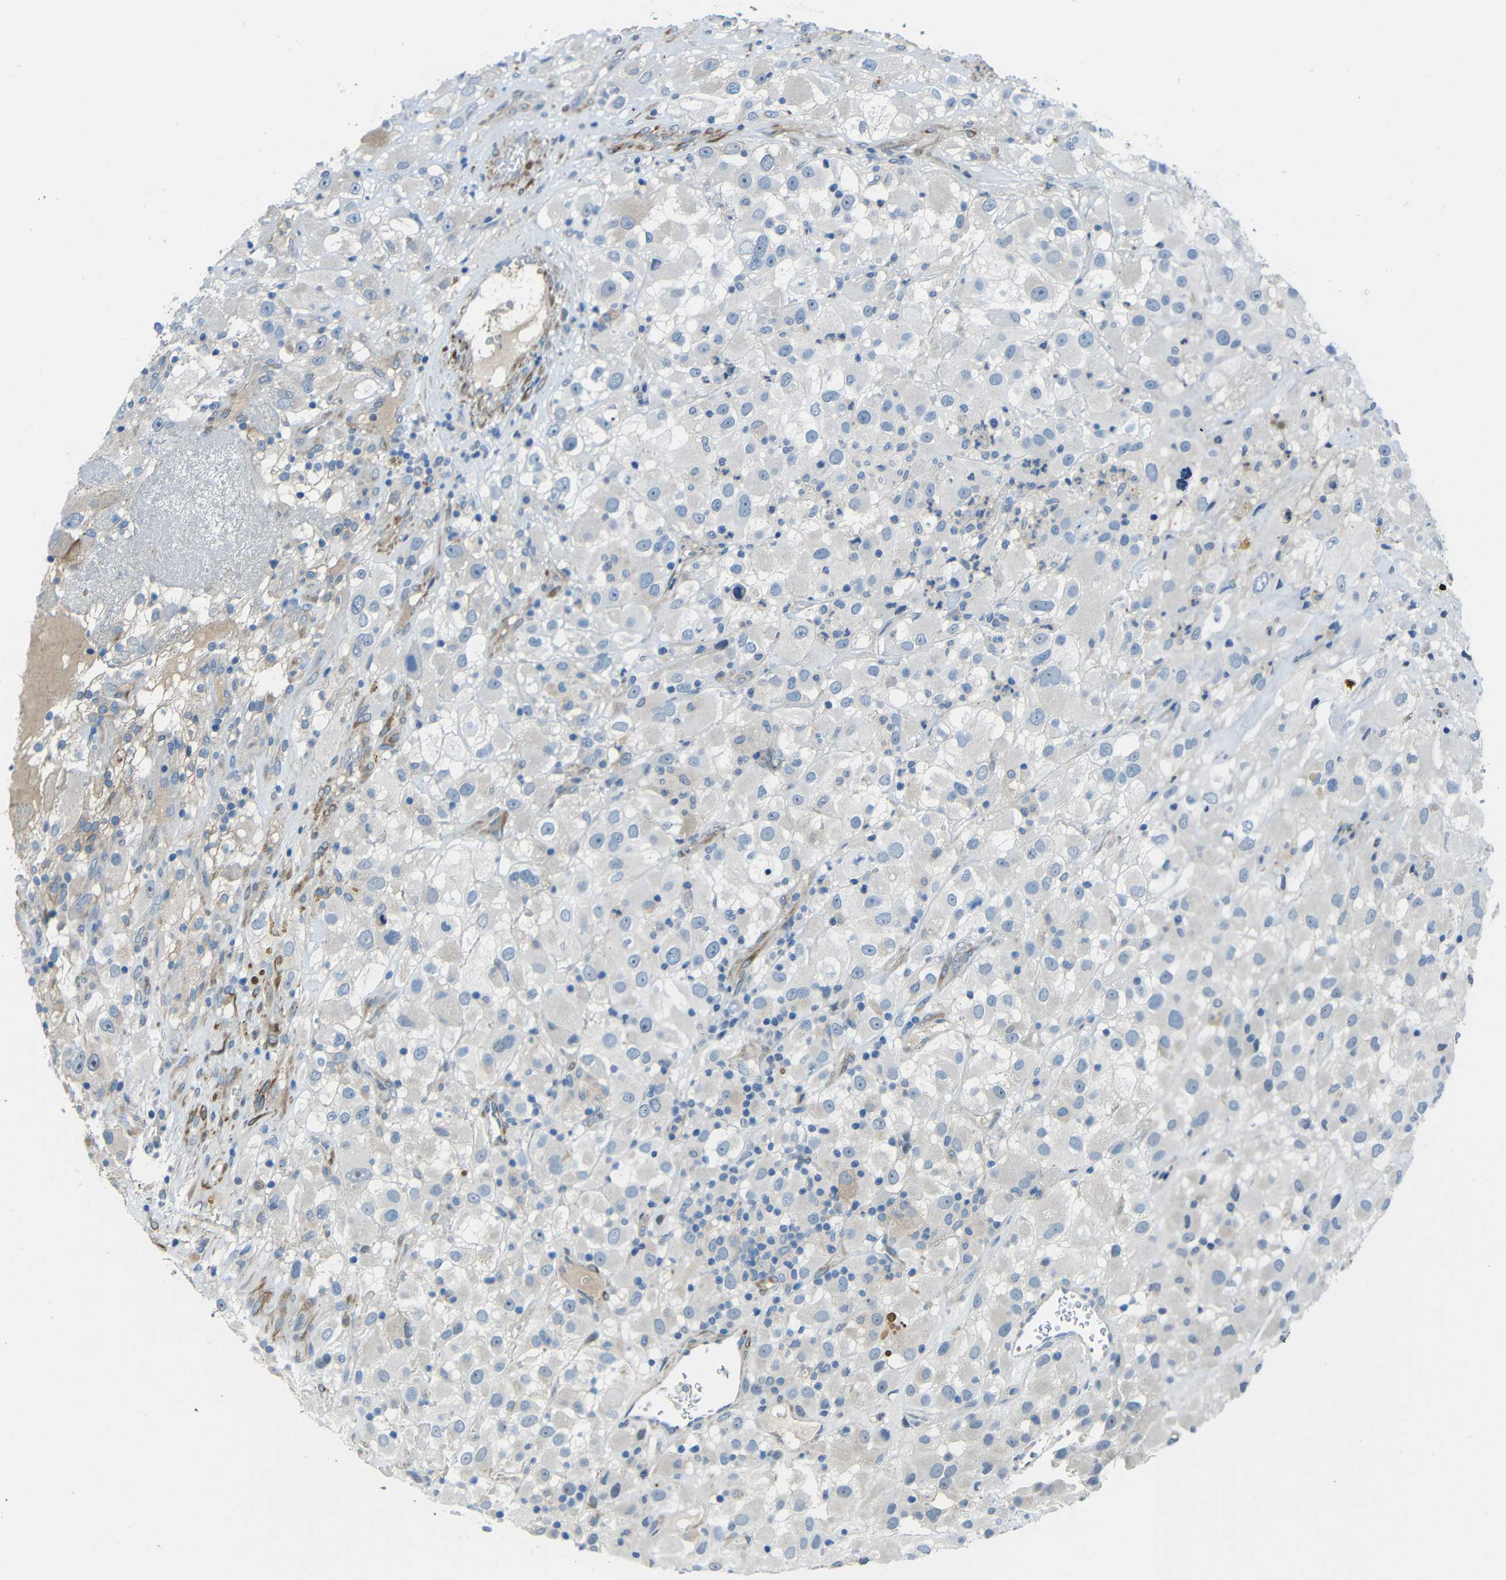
{"staining": {"intensity": "negative", "quantity": "none", "location": "none"}, "tissue": "renal cancer", "cell_type": "Tumor cells", "image_type": "cancer", "snomed": [{"axis": "morphology", "description": "Adenocarcinoma, NOS"}, {"axis": "topography", "description": "Kidney"}], "caption": "There is no significant positivity in tumor cells of renal cancer (adenocarcinoma).", "gene": "DCLK1", "patient": {"sex": "female", "age": 52}}